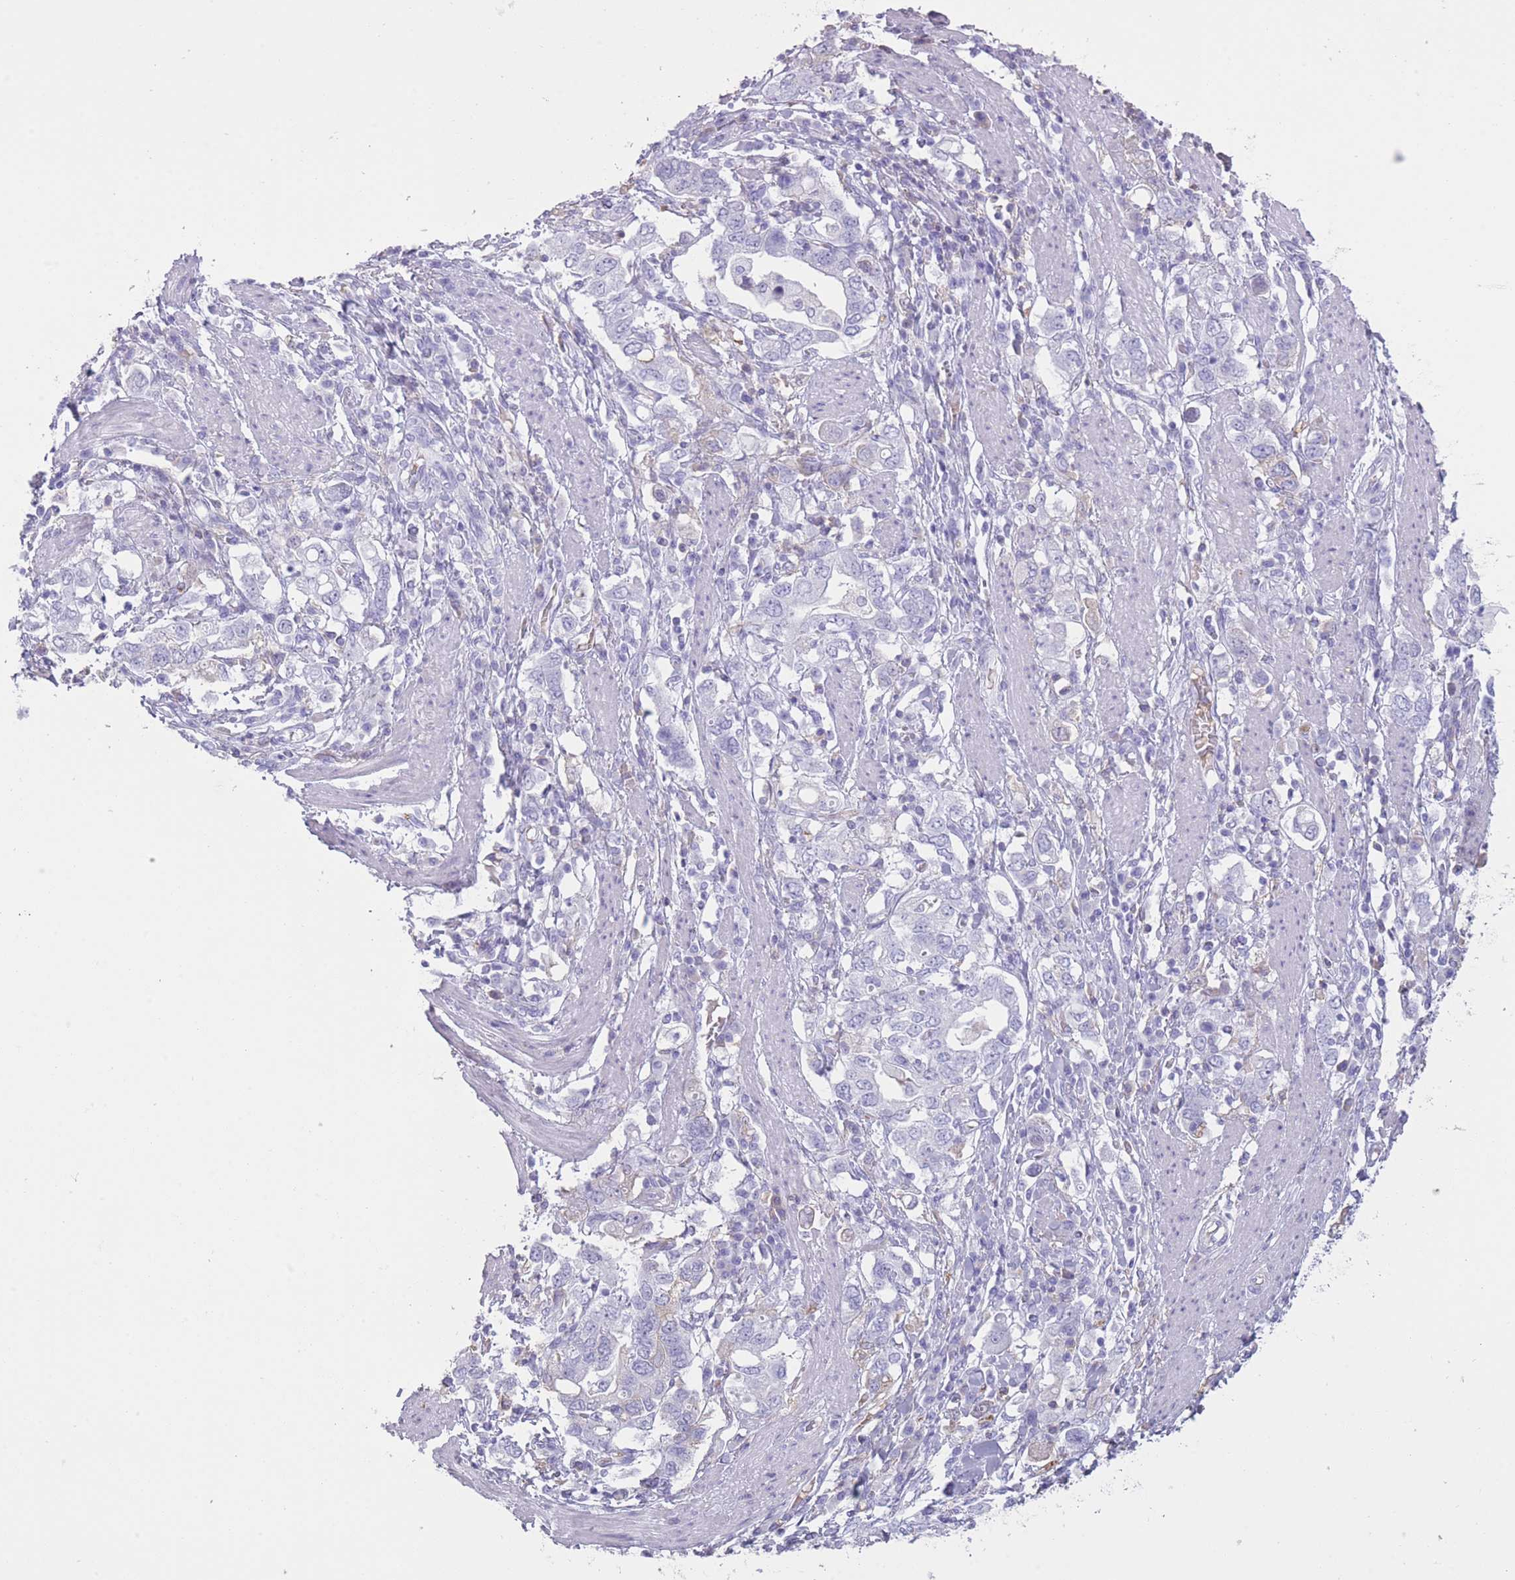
{"staining": {"intensity": "negative", "quantity": "none", "location": "none"}, "tissue": "stomach cancer", "cell_type": "Tumor cells", "image_type": "cancer", "snomed": [{"axis": "morphology", "description": "Adenocarcinoma, NOS"}, {"axis": "topography", "description": "Stomach, upper"}, {"axis": "topography", "description": "Stomach"}], "caption": "Tumor cells are negative for protein expression in human stomach adenocarcinoma.", "gene": "AP3S2", "patient": {"sex": "male", "age": 62}}